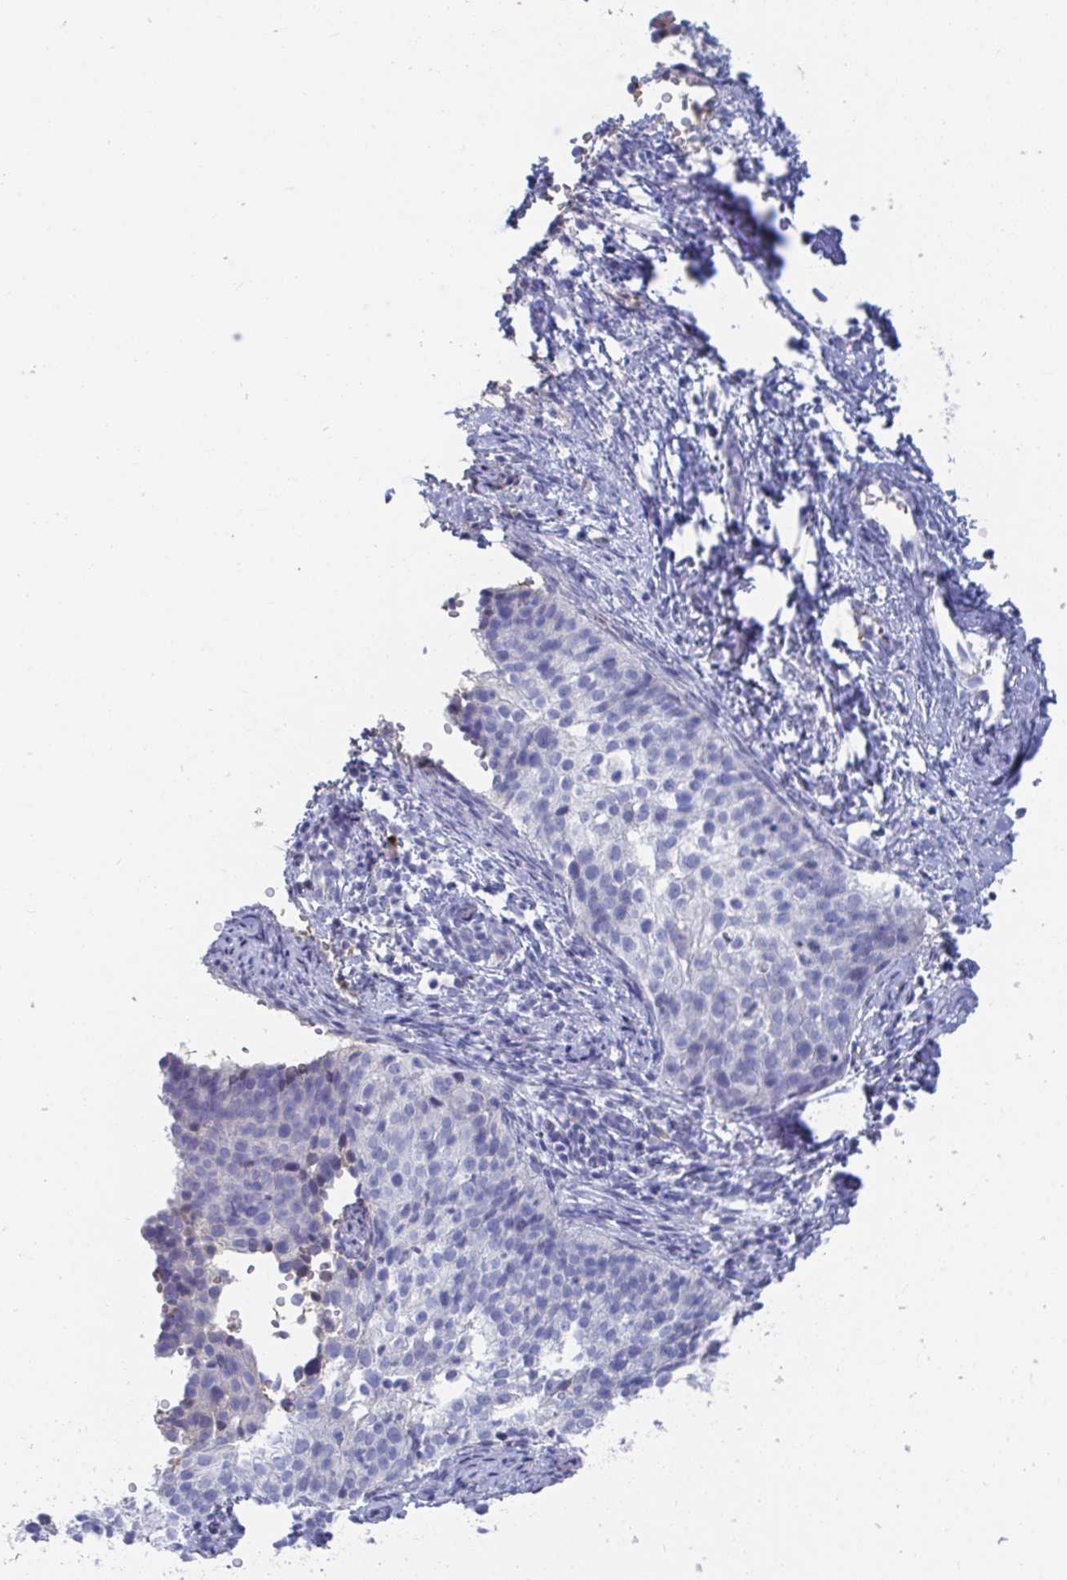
{"staining": {"intensity": "negative", "quantity": "none", "location": "none"}, "tissue": "cervical cancer", "cell_type": "Tumor cells", "image_type": "cancer", "snomed": [{"axis": "morphology", "description": "Squamous cell carcinoma, NOS"}, {"axis": "topography", "description": "Cervix"}], "caption": "IHC micrograph of cervical cancer stained for a protein (brown), which exhibits no positivity in tumor cells.", "gene": "TNFAIP6", "patient": {"sex": "female", "age": 44}}